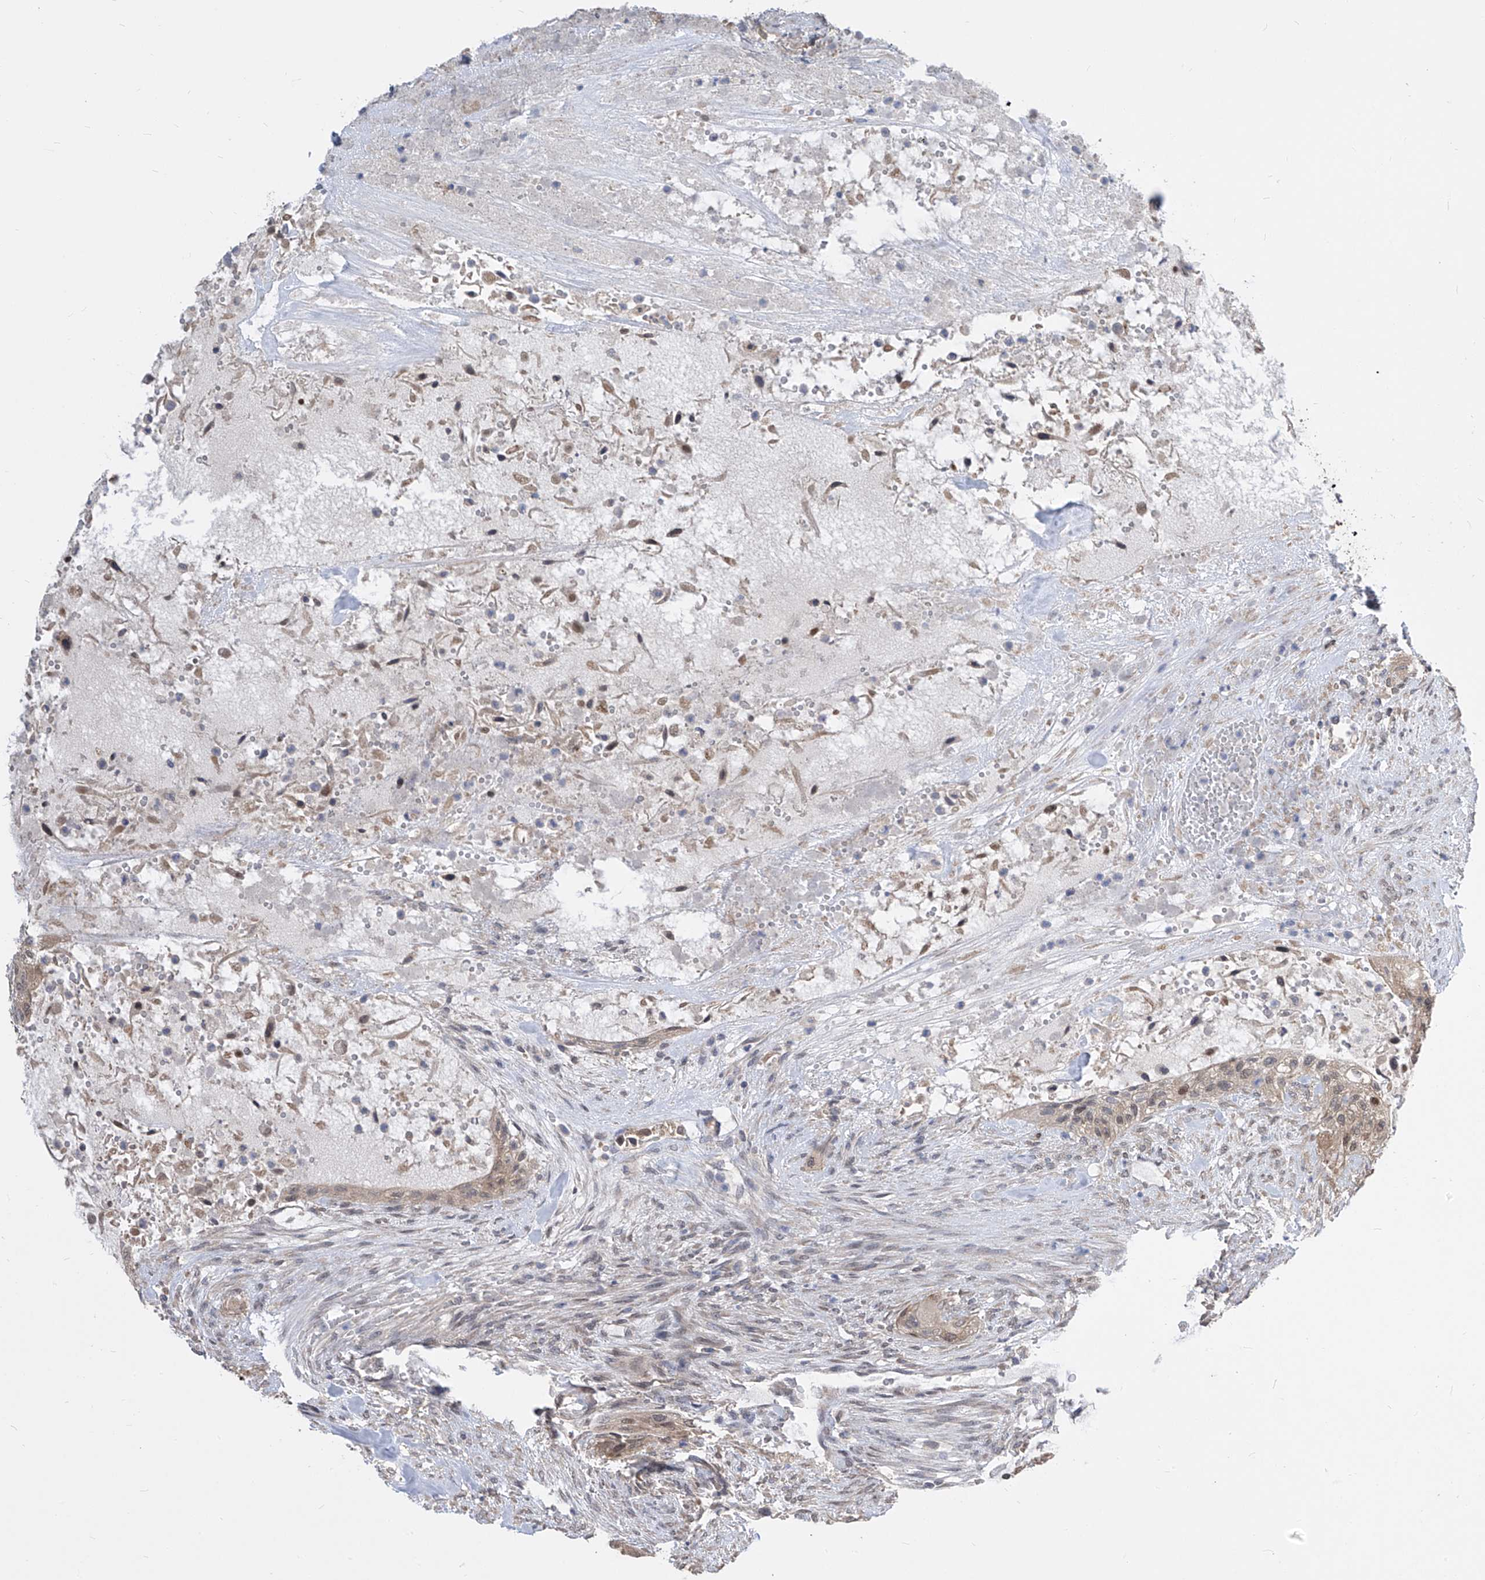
{"staining": {"intensity": "weak", "quantity": "25%-75%", "location": "cytoplasmic/membranous"}, "tissue": "urothelial cancer", "cell_type": "Tumor cells", "image_type": "cancer", "snomed": [{"axis": "morphology", "description": "Urothelial carcinoma, High grade"}, {"axis": "topography", "description": "Urinary bladder"}], "caption": "IHC of urothelial cancer shows low levels of weak cytoplasmic/membranous positivity in about 25%-75% of tumor cells.", "gene": "CETN2", "patient": {"sex": "male", "age": 35}}